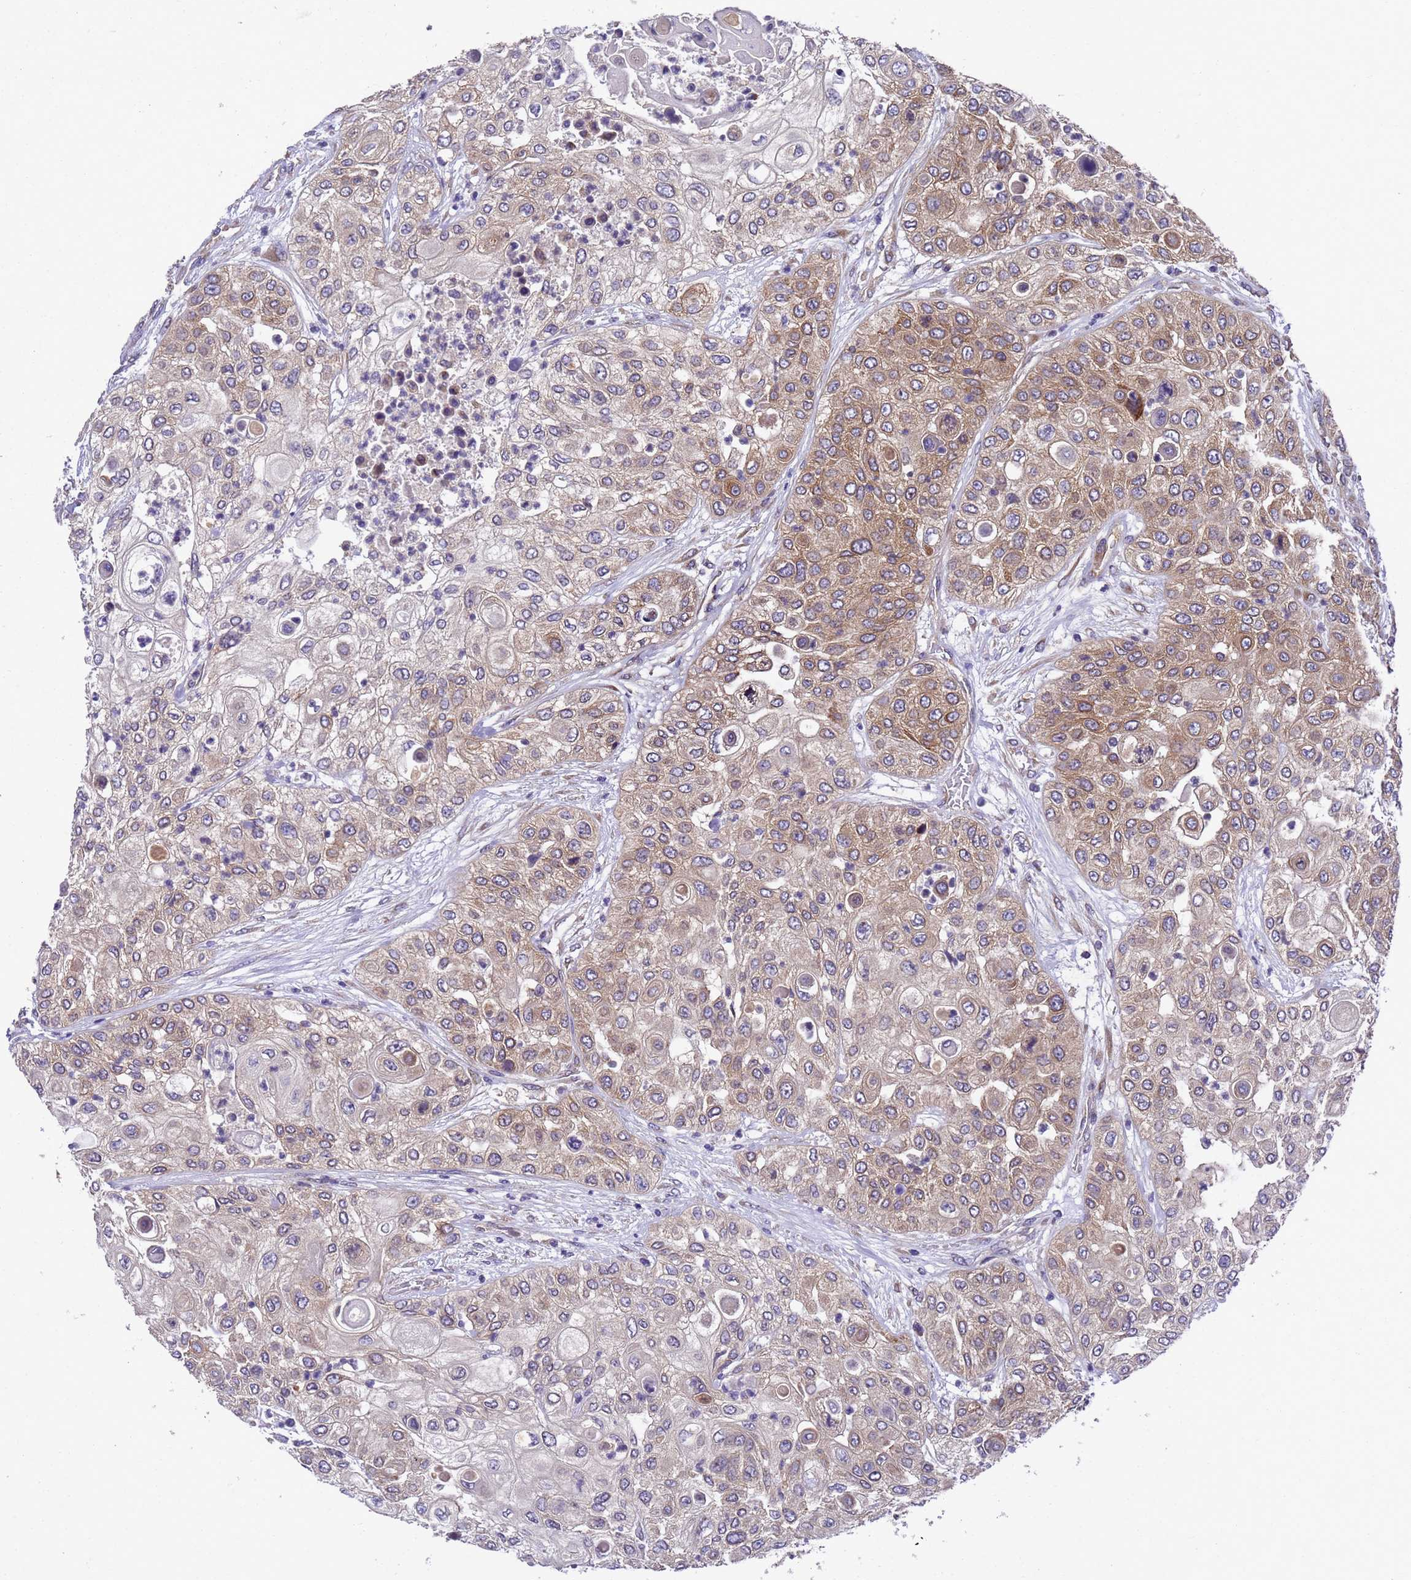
{"staining": {"intensity": "moderate", "quantity": "25%-75%", "location": "cytoplasmic/membranous"}, "tissue": "urothelial cancer", "cell_type": "Tumor cells", "image_type": "cancer", "snomed": [{"axis": "morphology", "description": "Urothelial carcinoma, High grade"}, {"axis": "topography", "description": "Urinary bladder"}], "caption": "Immunohistochemical staining of human urothelial cancer displays moderate cytoplasmic/membranous protein positivity in approximately 25%-75% of tumor cells.", "gene": "DCAF12L2", "patient": {"sex": "female", "age": 79}}